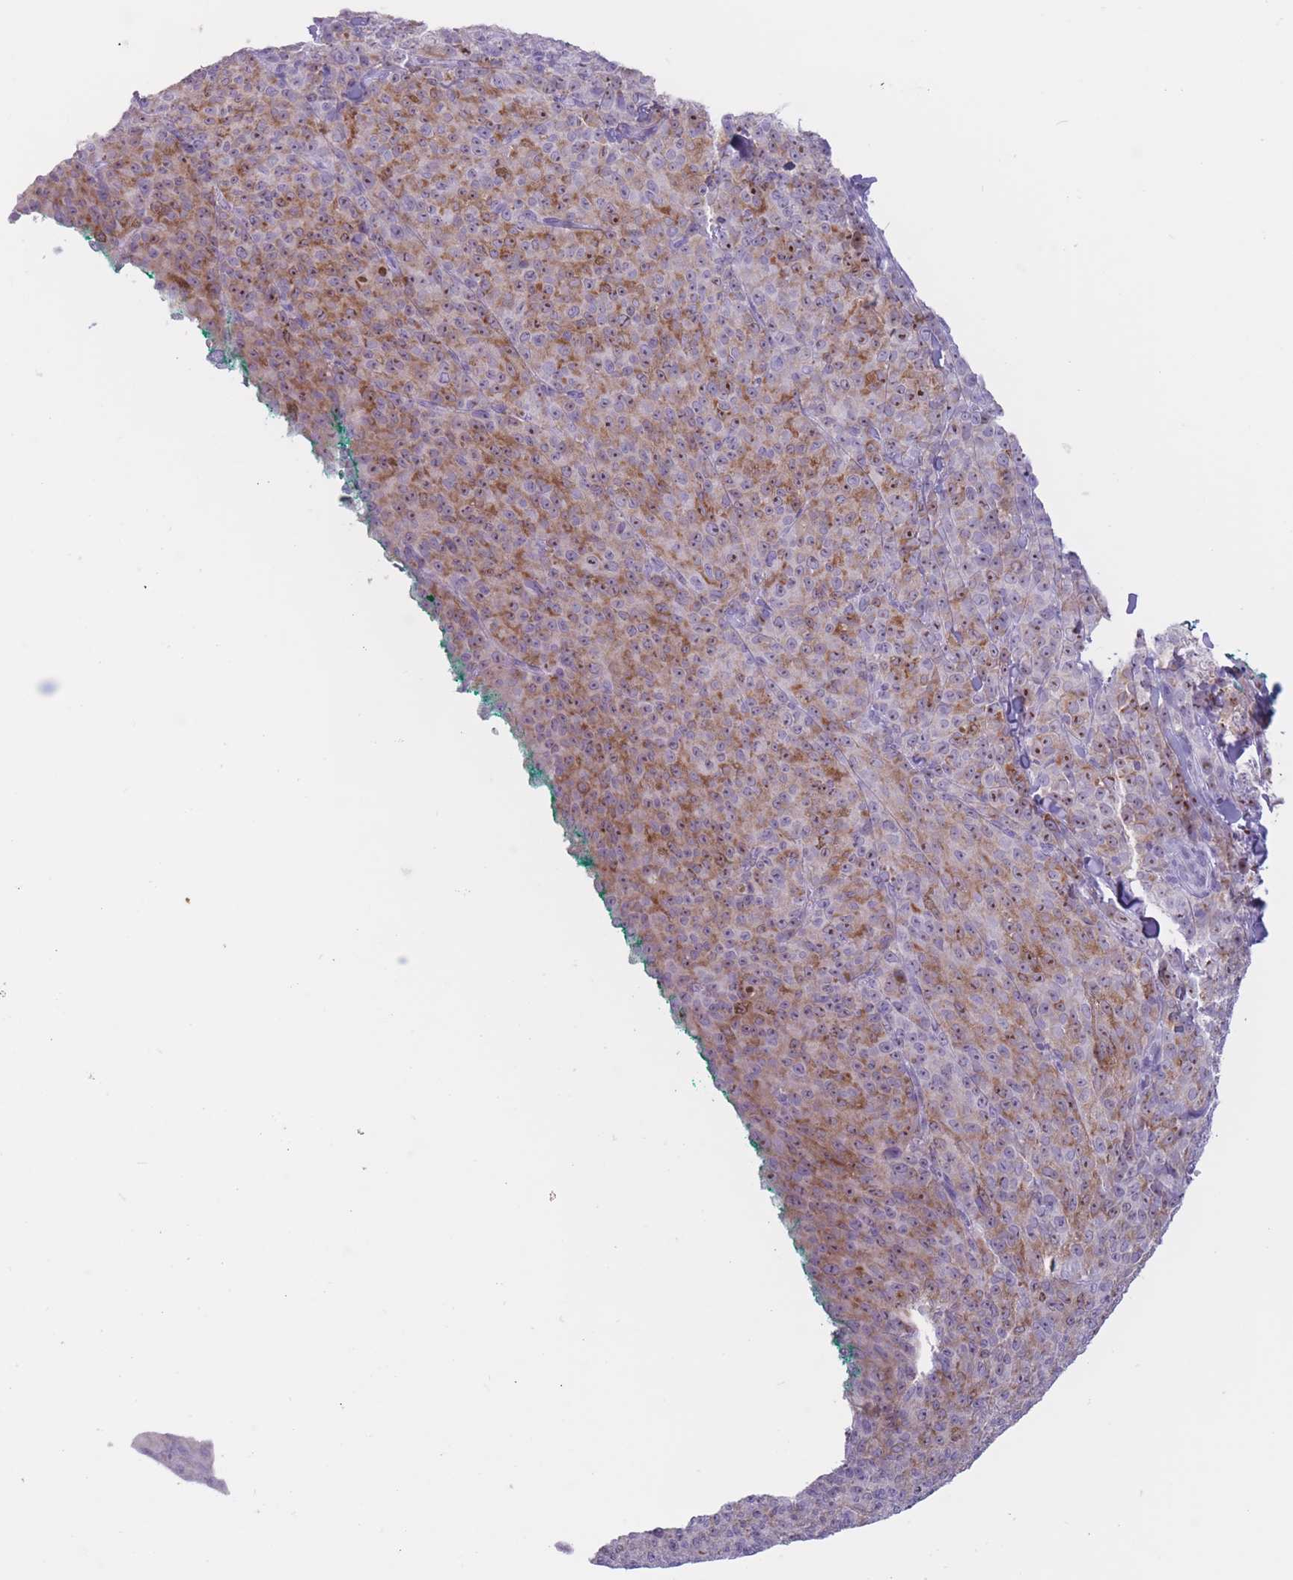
{"staining": {"intensity": "moderate", "quantity": "25%-75%", "location": "cytoplasmic/membranous,nuclear"}, "tissue": "melanoma", "cell_type": "Tumor cells", "image_type": "cancer", "snomed": [{"axis": "morphology", "description": "Malignant melanoma, NOS"}, {"axis": "topography", "description": "Skin"}], "caption": "This image shows immunohistochemistry (IHC) staining of melanoma, with medium moderate cytoplasmic/membranous and nuclear expression in about 25%-75% of tumor cells.", "gene": "PNMA3", "patient": {"sex": "female", "age": 52}}